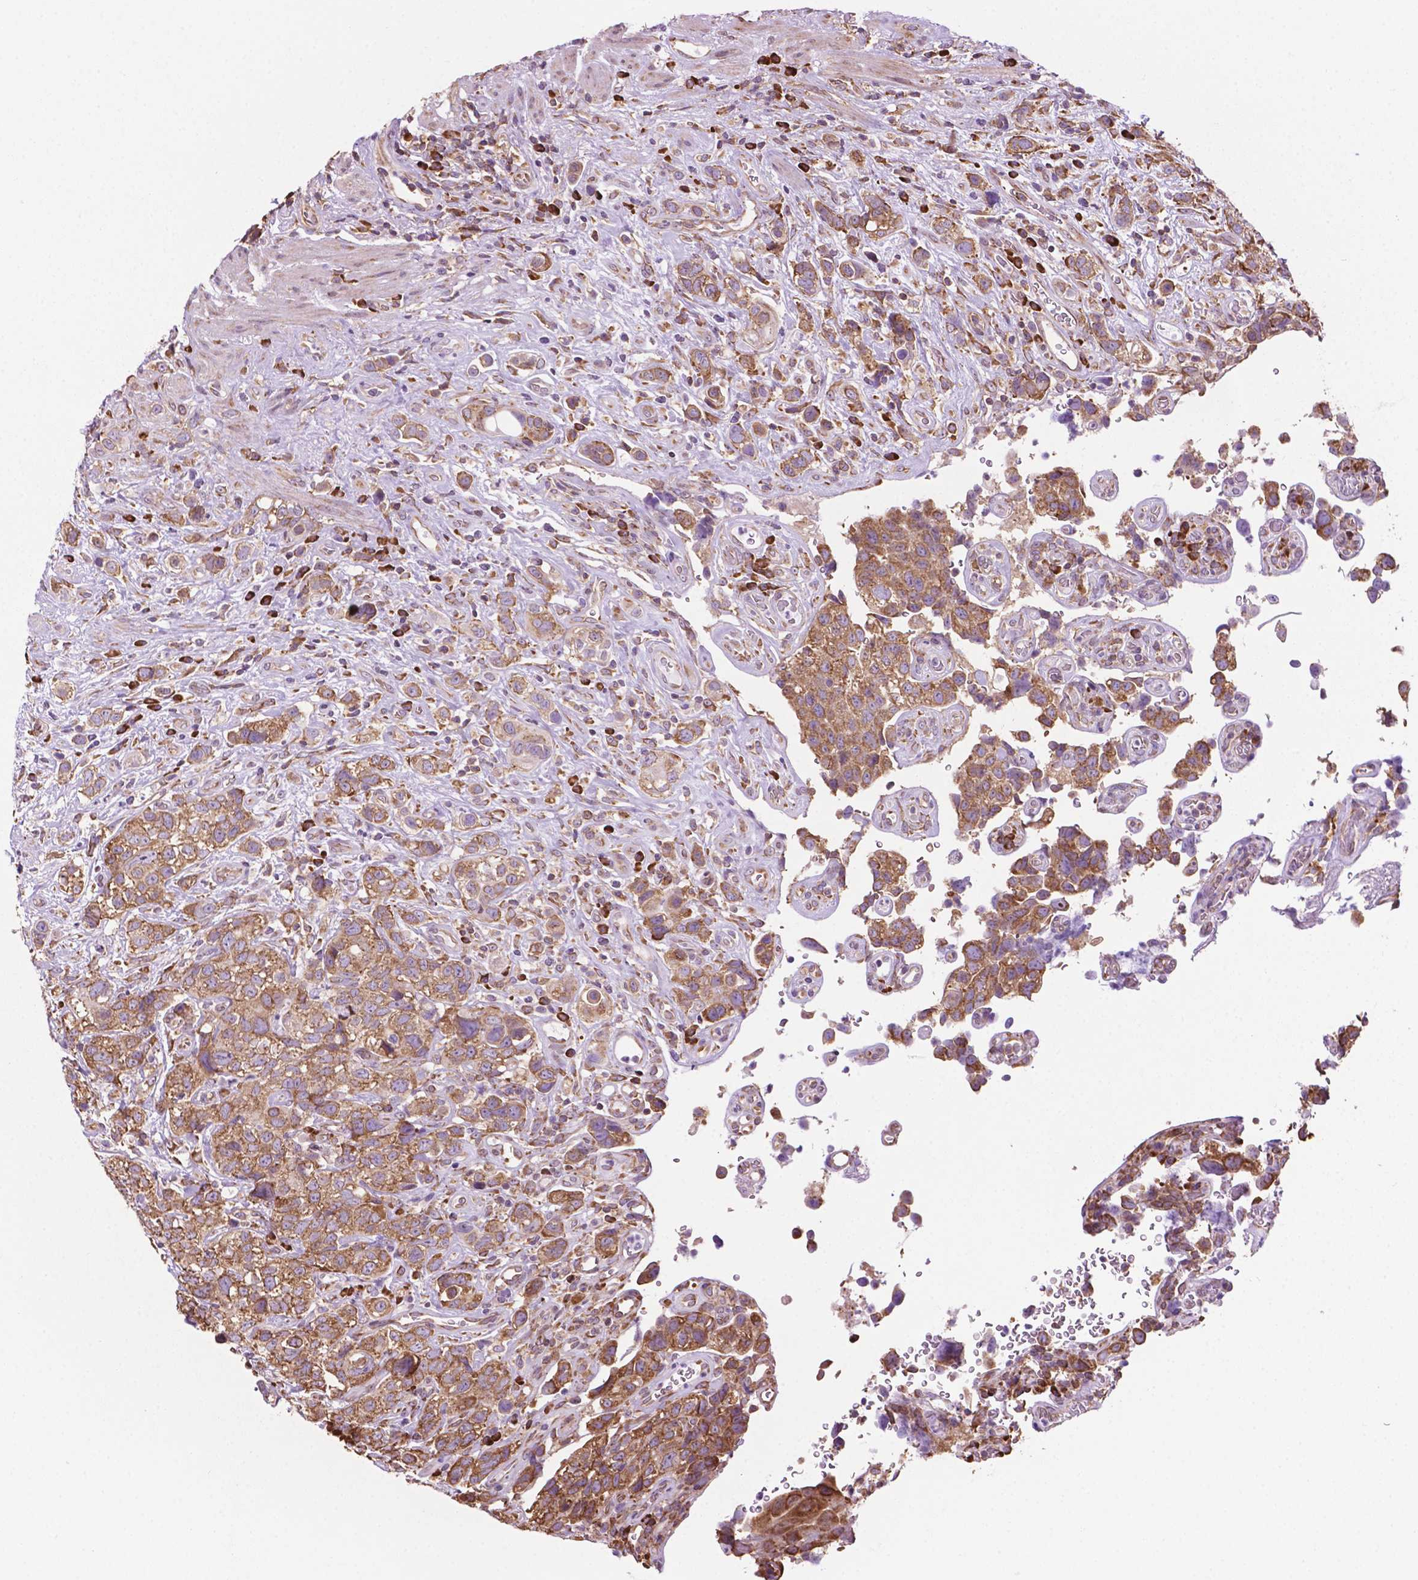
{"staining": {"intensity": "moderate", "quantity": ">75%", "location": "cytoplasmic/membranous"}, "tissue": "urothelial cancer", "cell_type": "Tumor cells", "image_type": "cancer", "snomed": [{"axis": "morphology", "description": "Urothelial carcinoma, High grade"}, {"axis": "topography", "description": "Urinary bladder"}], "caption": "High-magnification brightfield microscopy of urothelial cancer stained with DAB (3,3'-diaminobenzidine) (brown) and counterstained with hematoxylin (blue). tumor cells exhibit moderate cytoplasmic/membranous expression is appreciated in approximately>75% of cells. The staining is performed using DAB brown chromogen to label protein expression. The nuclei are counter-stained blue using hematoxylin.", "gene": "RPL29", "patient": {"sex": "female", "age": 58}}